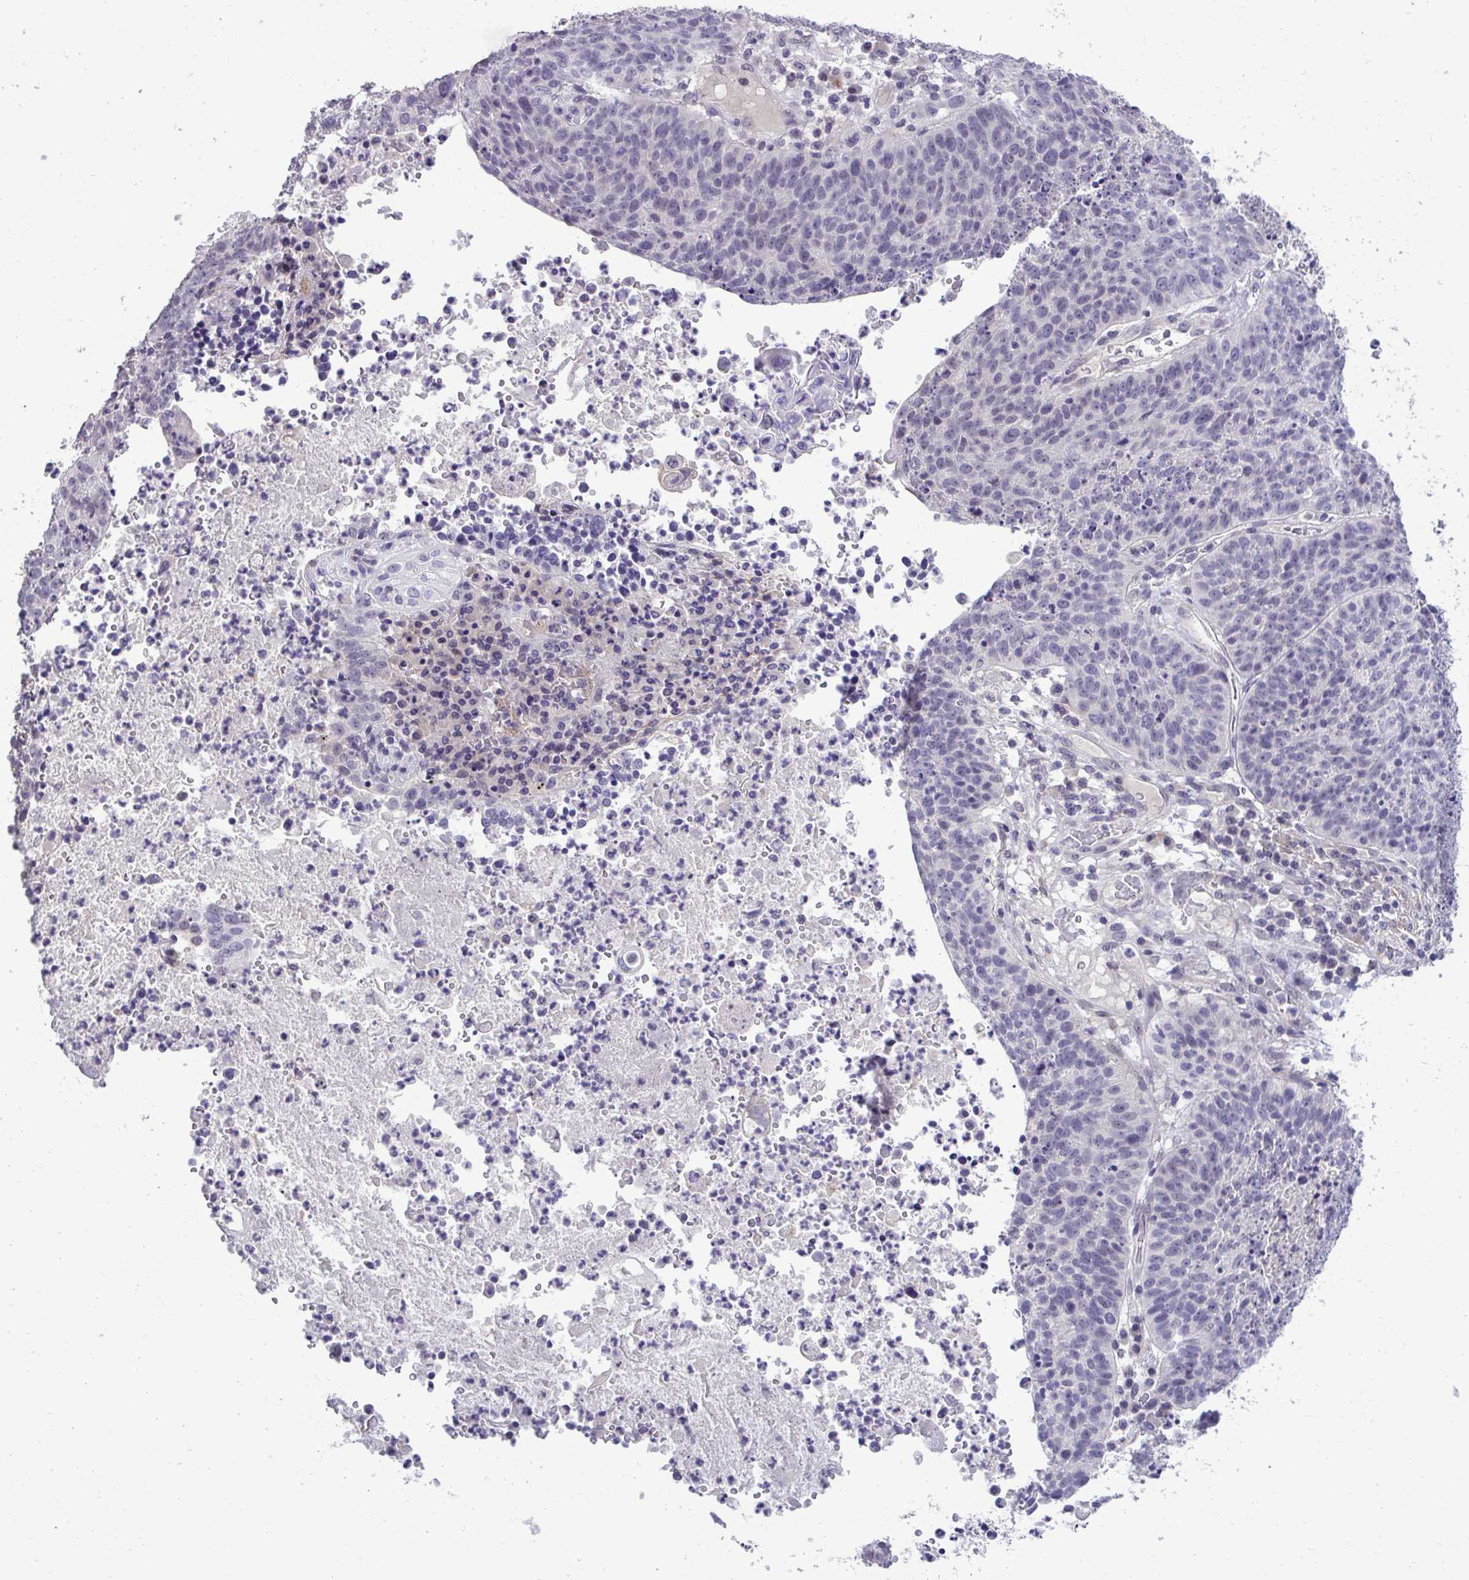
{"staining": {"intensity": "negative", "quantity": "none", "location": "none"}, "tissue": "lung cancer", "cell_type": "Tumor cells", "image_type": "cancer", "snomed": [{"axis": "morphology", "description": "Squamous cell carcinoma, NOS"}, {"axis": "topography", "description": "Lung"}], "caption": "Lung squamous cell carcinoma stained for a protein using IHC shows no expression tumor cells.", "gene": "SLC30A3", "patient": {"sex": "male", "age": 63}}